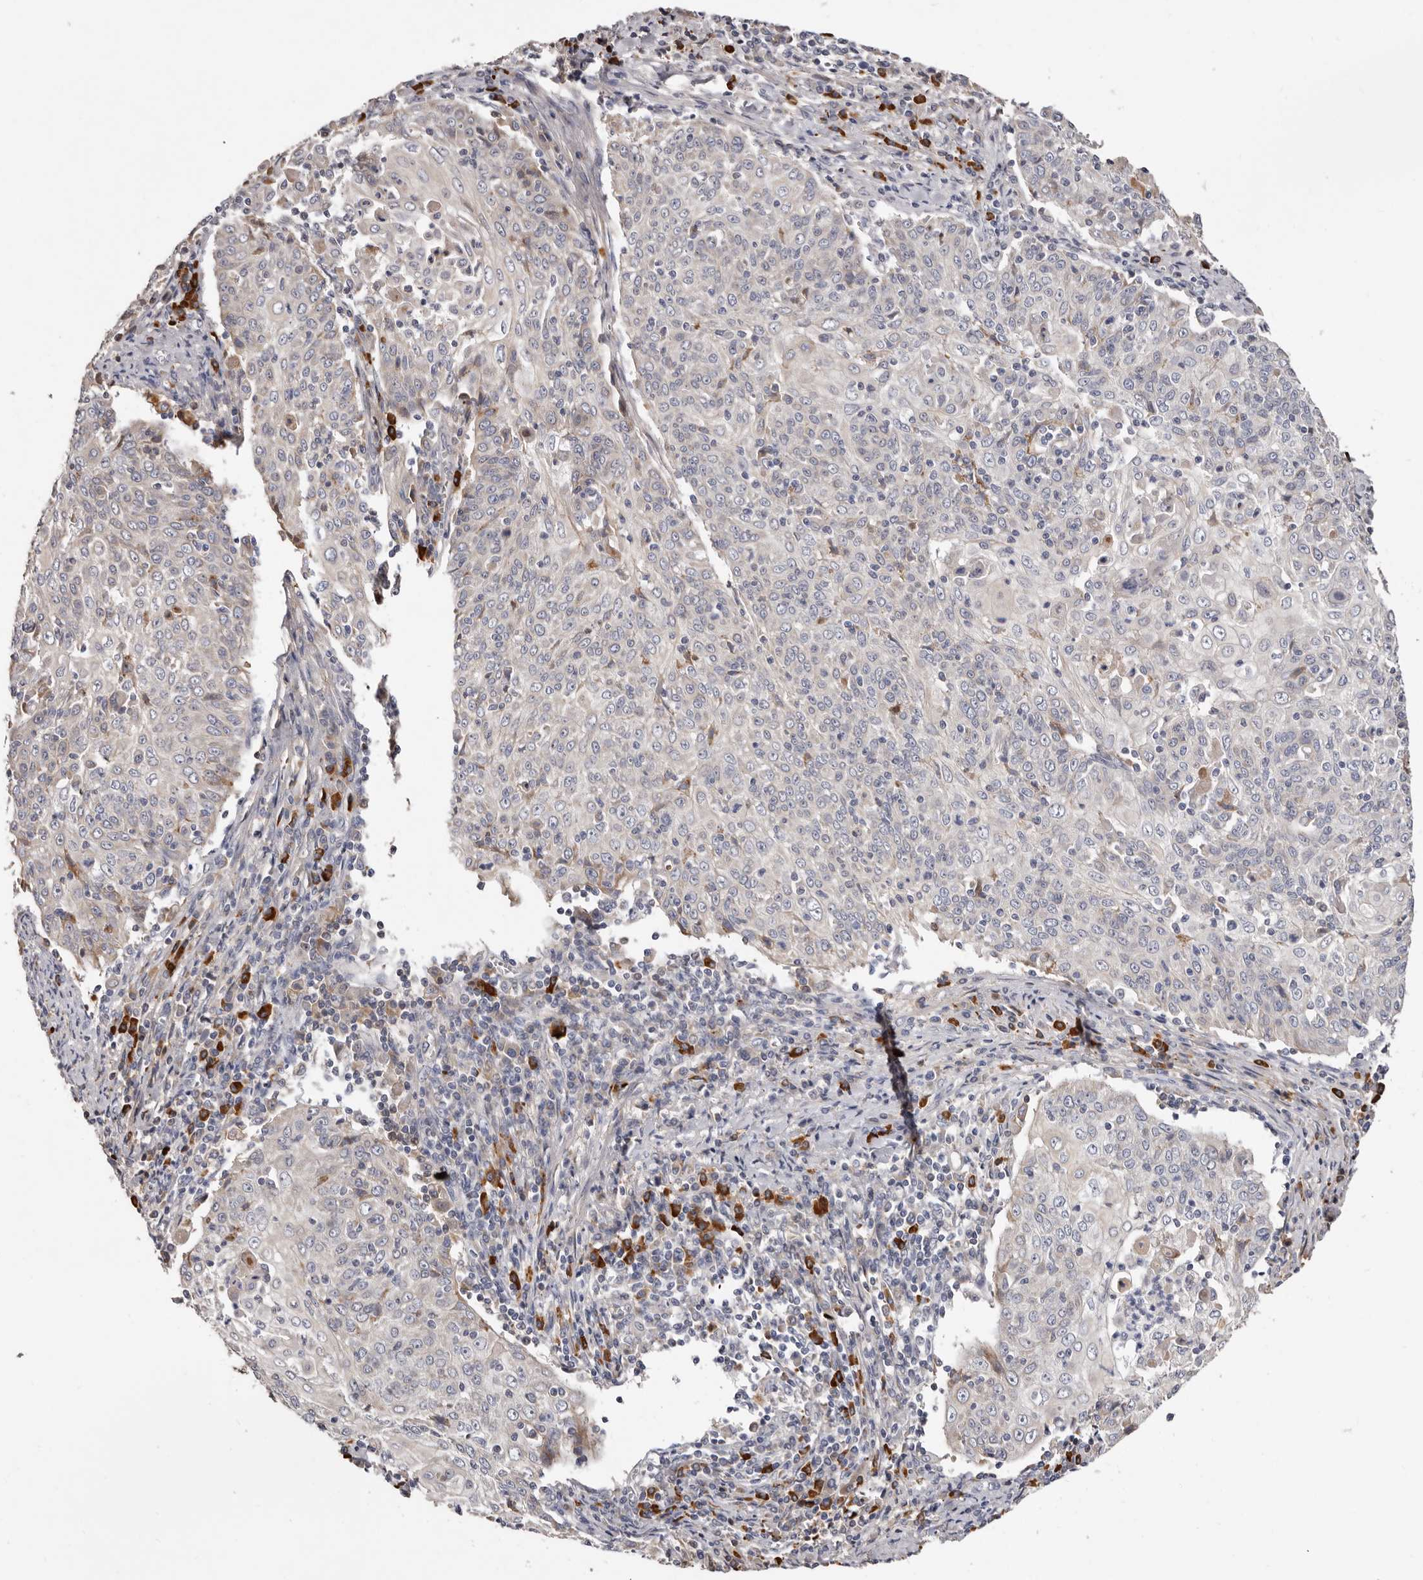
{"staining": {"intensity": "negative", "quantity": "none", "location": "none"}, "tissue": "cervical cancer", "cell_type": "Tumor cells", "image_type": "cancer", "snomed": [{"axis": "morphology", "description": "Squamous cell carcinoma, NOS"}, {"axis": "topography", "description": "Cervix"}], "caption": "High power microscopy photomicrograph of an immunohistochemistry (IHC) histopathology image of cervical squamous cell carcinoma, revealing no significant positivity in tumor cells.", "gene": "SPTA1", "patient": {"sex": "female", "age": 48}}